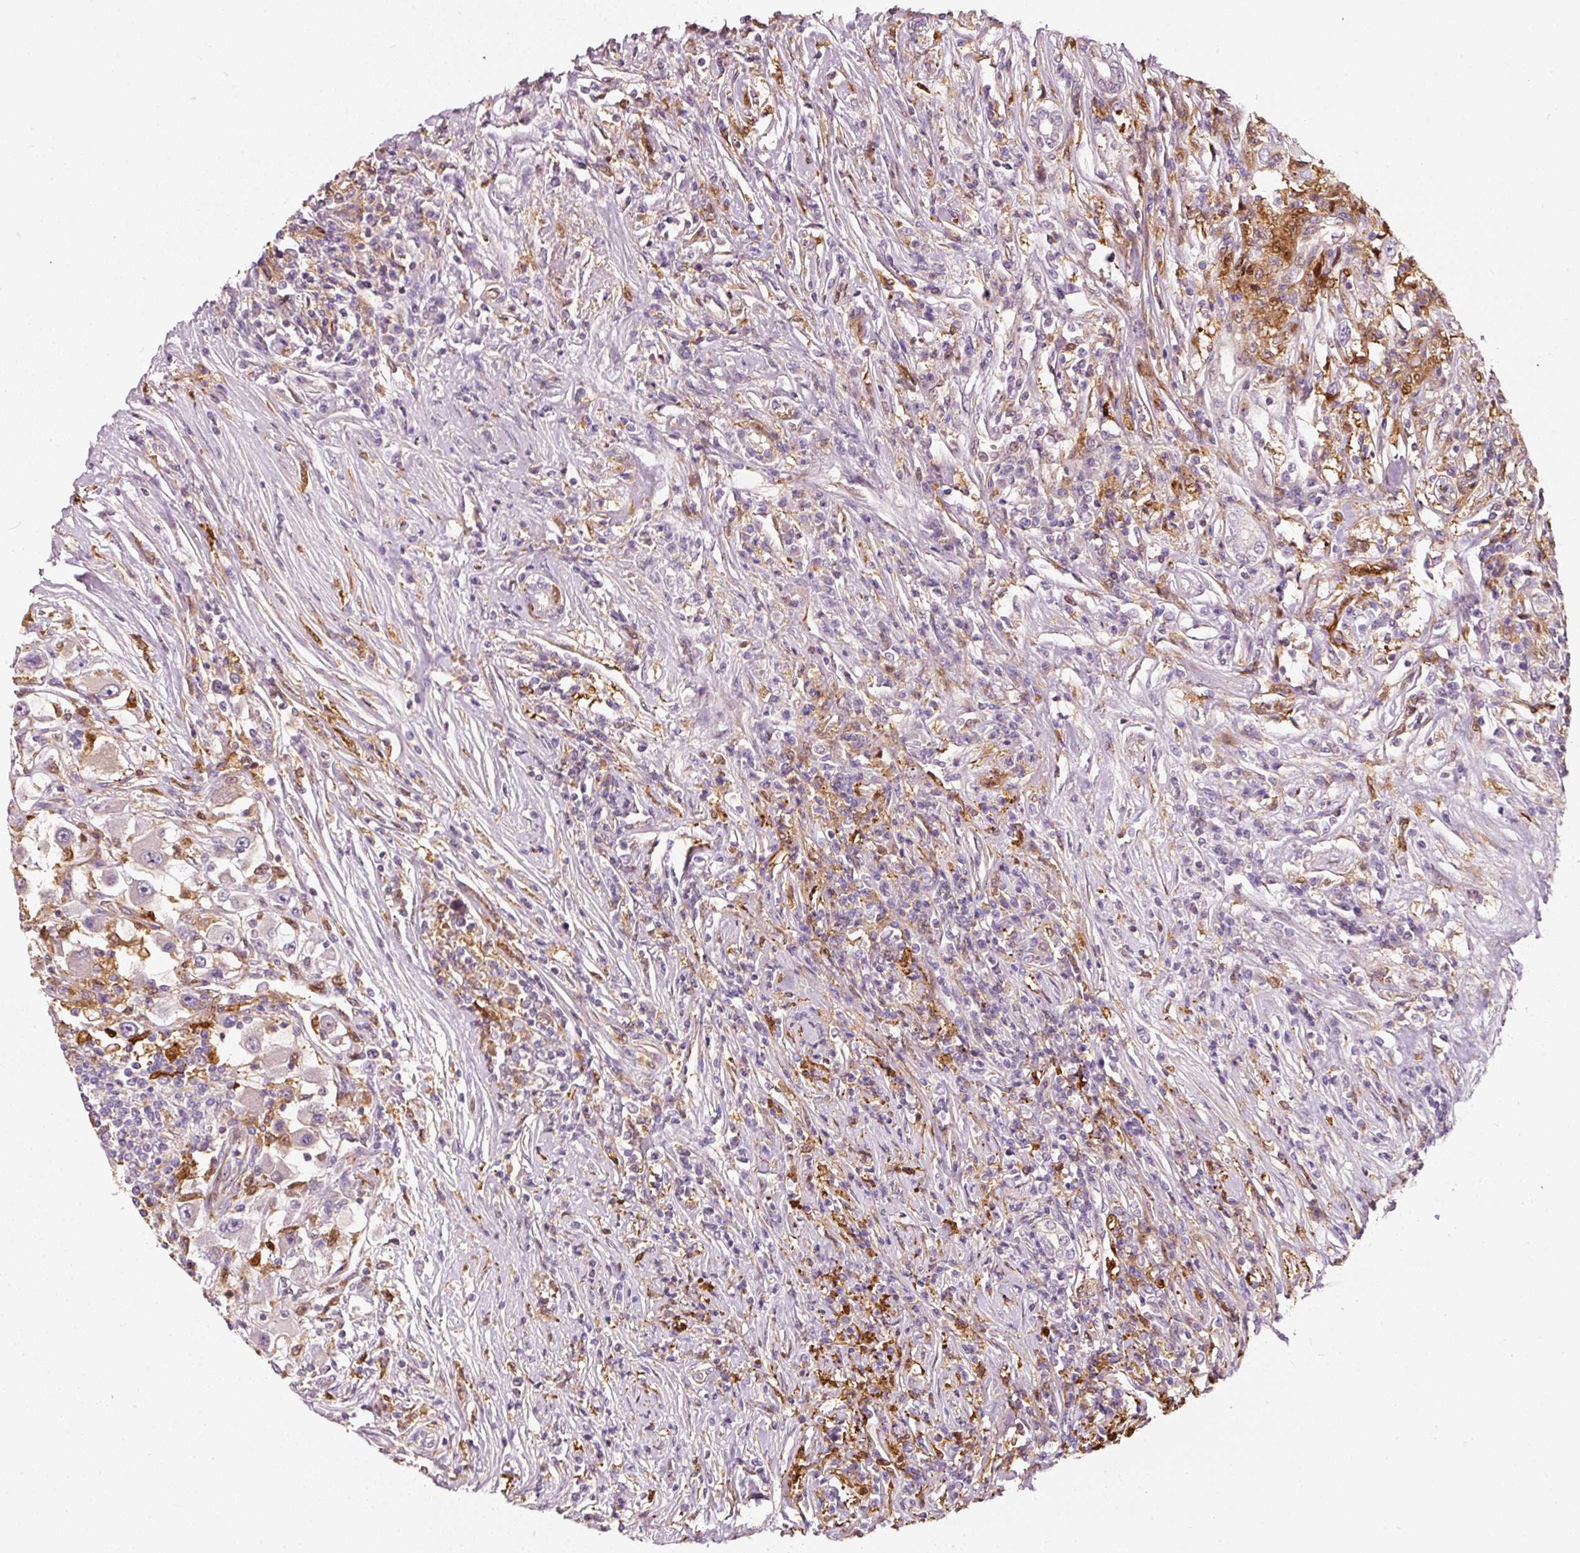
{"staining": {"intensity": "negative", "quantity": "none", "location": "none"}, "tissue": "renal cancer", "cell_type": "Tumor cells", "image_type": "cancer", "snomed": [{"axis": "morphology", "description": "Adenocarcinoma, NOS"}, {"axis": "topography", "description": "Kidney"}], "caption": "Immunohistochemistry photomicrograph of neoplastic tissue: renal adenocarcinoma stained with DAB reveals no significant protein positivity in tumor cells. The staining was performed using DAB (3,3'-diaminobenzidine) to visualize the protein expression in brown, while the nuclei were stained in blue with hematoxylin (Magnification: 20x).", "gene": "IQGAP2", "patient": {"sex": "female", "age": 67}}